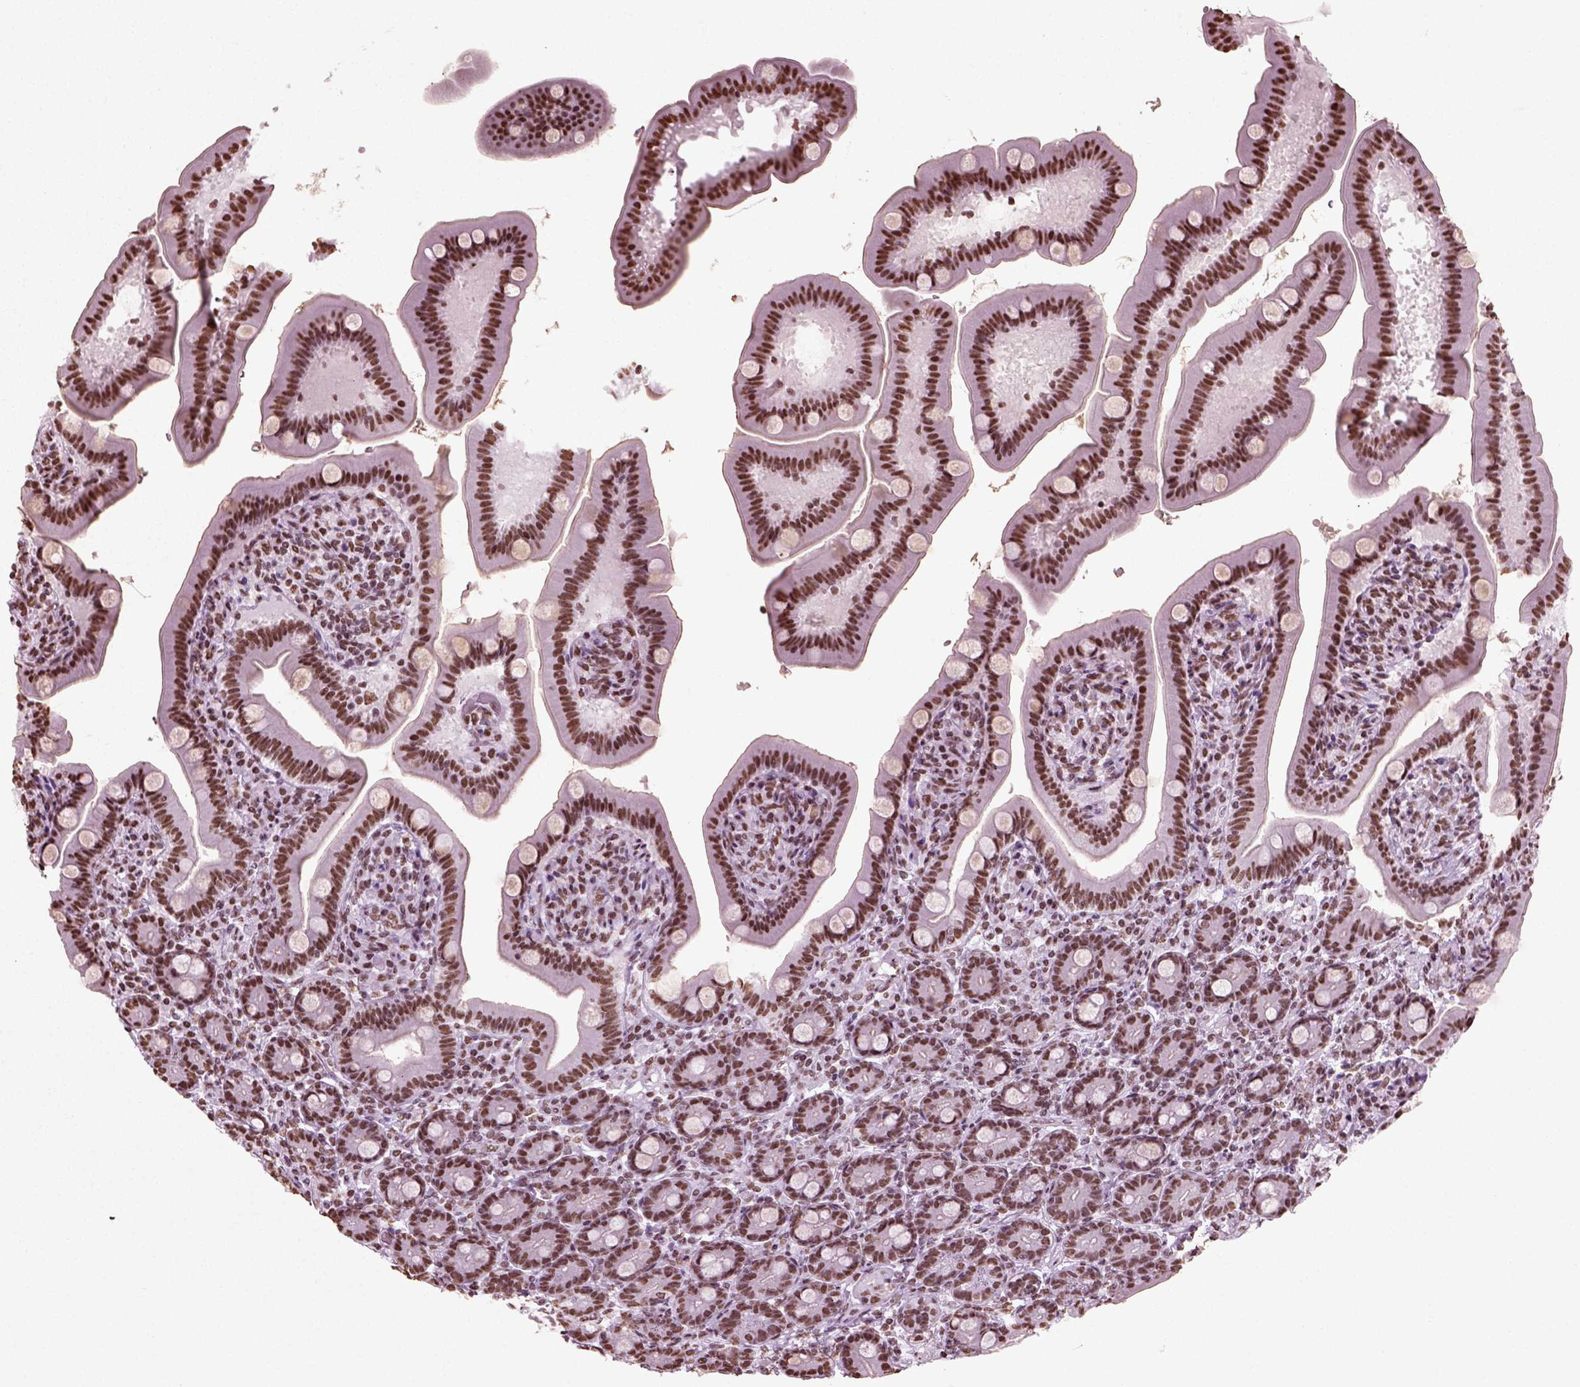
{"staining": {"intensity": "moderate", "quantity": ">75%", "location": "nuclear"}, "tissue": "small intestine", "cell_type": "Glandular cells", "image_type": "normal", "snomed": [{"axis": "morphology", "description": "Normal tissue, NOS"}, {"axis": "topography", "description": "Small intestine"}], "caption": "High-magnification brightfield microscopy of benign small intestine stained with DAB (3,3'-diaminobenzidine) (brown) and counterstained with hematoxylin (blue). glandular cells exhibit moderate nuclear expression is identified in approximately>75% of cells.", "gene": "POLR1H", "patient": {"sex": "male", "age": 66}}